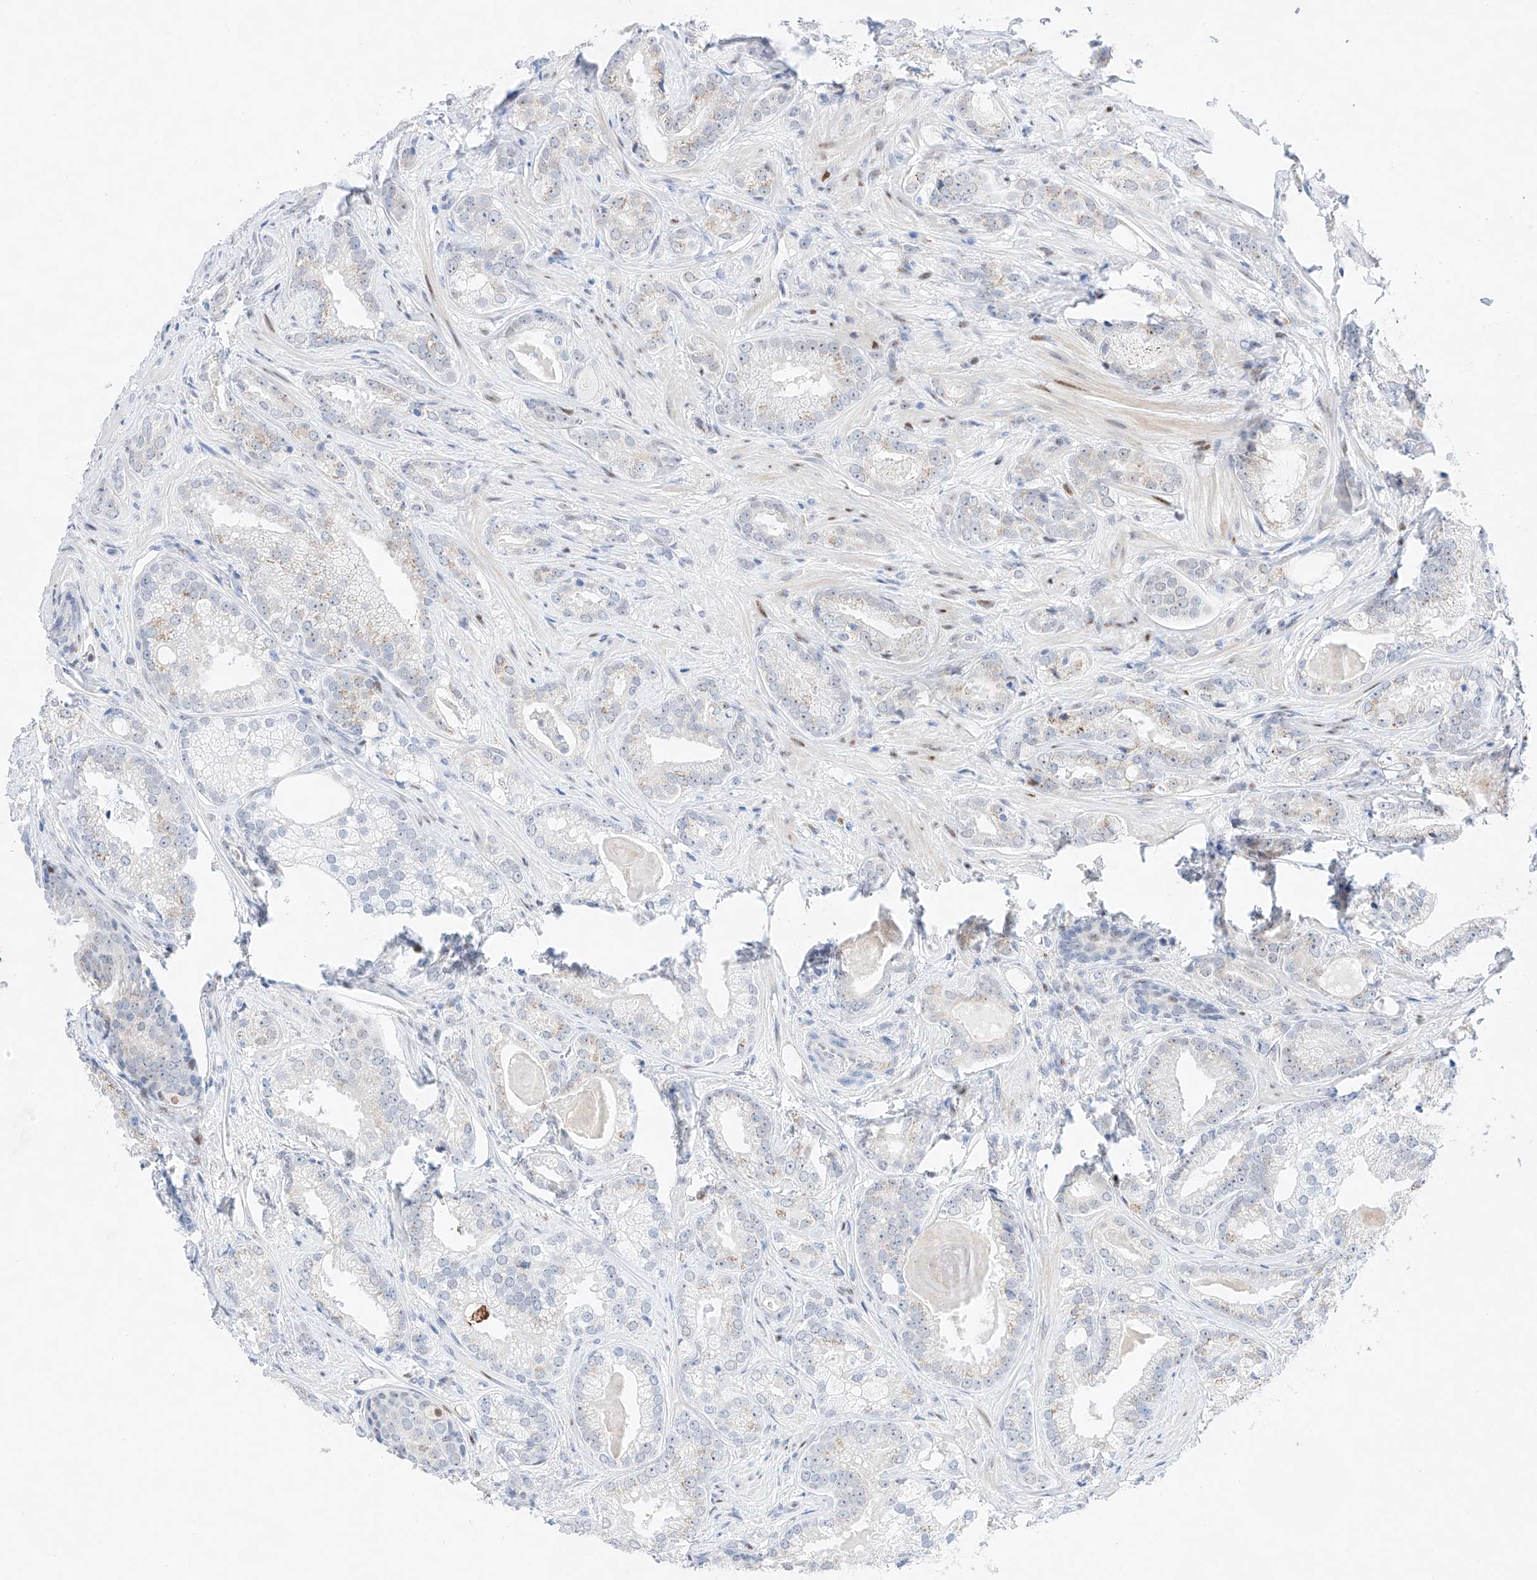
{"staining": {"intensity": "negative", "quantity": "none", "location": "none"}, "tissue": "prostate cancer", "cell_type": "Tumor cells", "image_type": "cancer", "snomed": [{"axis": "morphology", "description": "Normal morphology"}, {"axis": "morphology", "description": "Adenocarcinoma, Low grade"}, {"axis": "topography", "description": "Prostate"}], "caption": "This is an immunohistochemistry micrograph of prostate cancer (low-grade adenocarcinoma). There is no positivity in tumor cells.", "gene": "NT5C3B", "patient": {"sex": "male", "age": 72}}